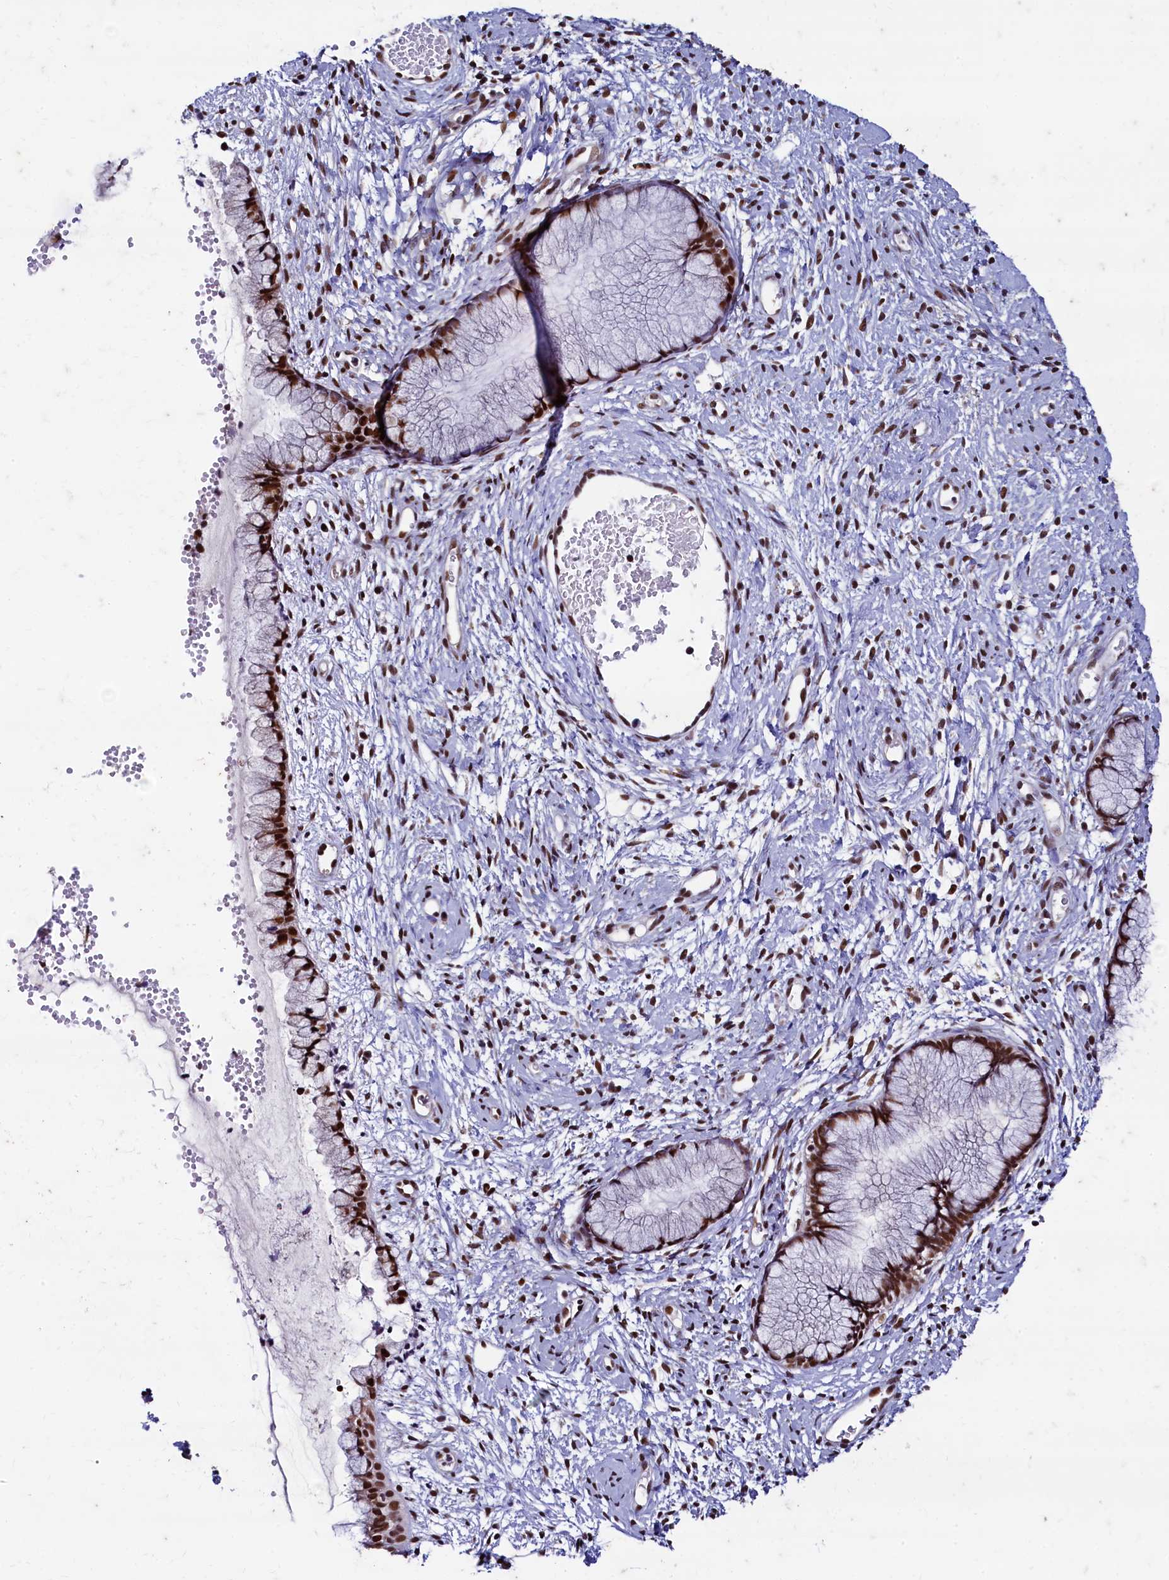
{"staining": {"intensity": "strong", "quantity": ">75%", "location": "nuclear"}, "tissue": "cervix", "cell_type": "Glandular cells", "image_type": "normal", "snomed": [{"axis": "morphology", "description": "Normal tissue, NOS"}, {"axis": "topography", "description": "Cervix"}], "caption": "Strong nuclear staining for a protein is seen in about >75% of glandular cells of normal cervix using IHC.", "gene": "CPSF7", "patient": {"sex": "female", "age": 42}}